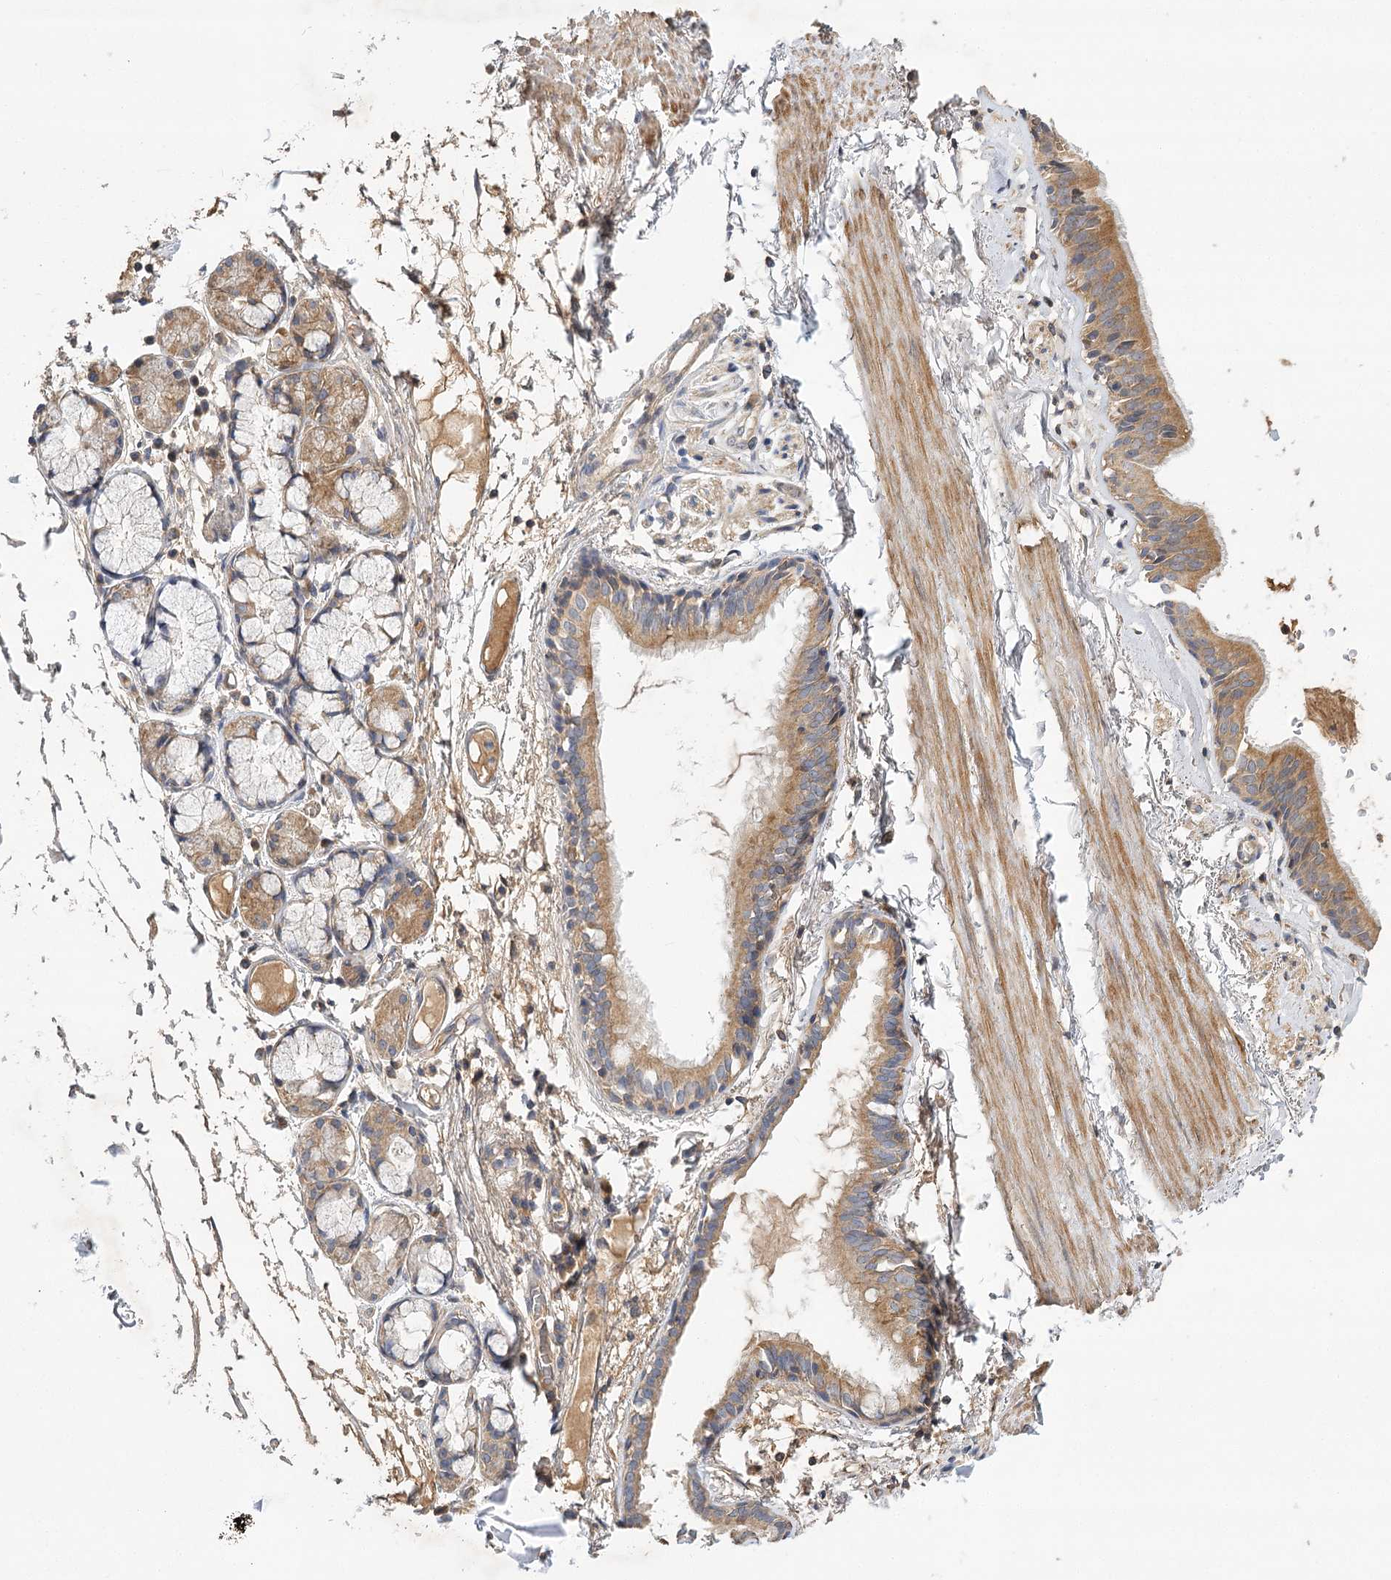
{"staining": {"intensity": "moderate", "quantity": ">75%", "location": "cytoplasmic/membranous"}, "tissue": "adipose tissue", "cell_type": "Adipocytes", "image_type": "normal", "snomed": [{"axis": "morphology", "description": "Normal tissue, NOS"}, {"axis": "topography", "description": "Cartilage tissue"}], "caption": "A medium amount of moderate cytoplasmic/membranous expression is seen in about >75% of adipocytes in benign adipose tissue. The protein is stained brown, and the nuclei are stained in blue (DAB IHC with brightfield microscopy, high magnification).", "gene": "LSS", "patient": {"sex": "female", "age": 63}}